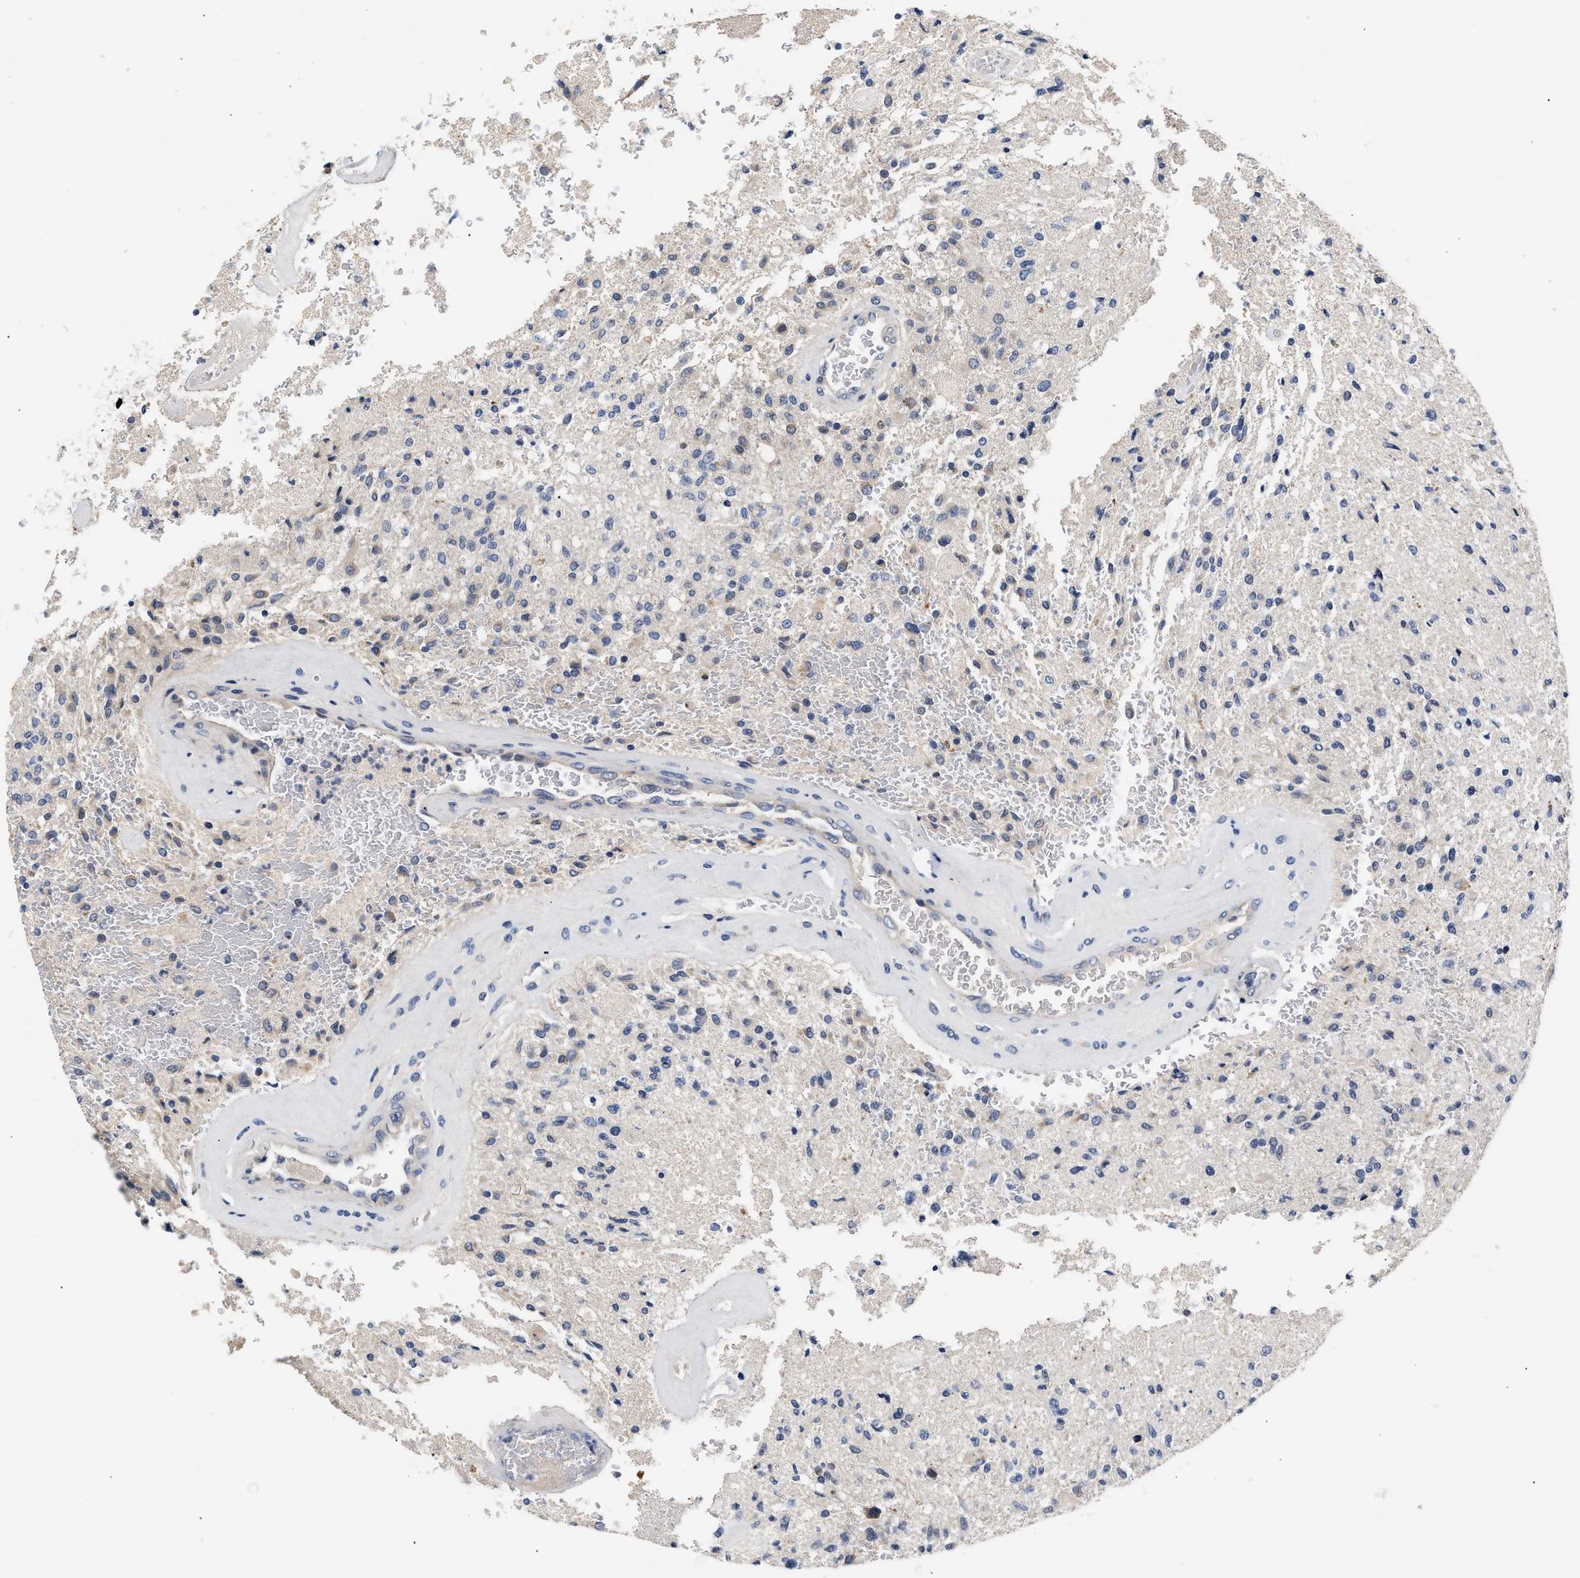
{"staining": {"intensity": "negative", "quantity": "none", "location": "none"}, "tissue": "glioma", "cell_type": "Tumor cells", "image_type": "cancer", "snomed": [{"axis": "morphology", "description": "Normal tissue, NOS"}, {"axis": "morphology", "description": "Glioma, malignant, High grade"}, {"axis": "topography", "description": "Cerebral cortex"}], "caption": "High power microscopy micrograph of an IHC photomicrograph of glioma, revealing no significant expression in tumor cells. Nuclei are stained in blue.", "gene": "CCDC146", "patient": {"sex": "male", "age": 77}}